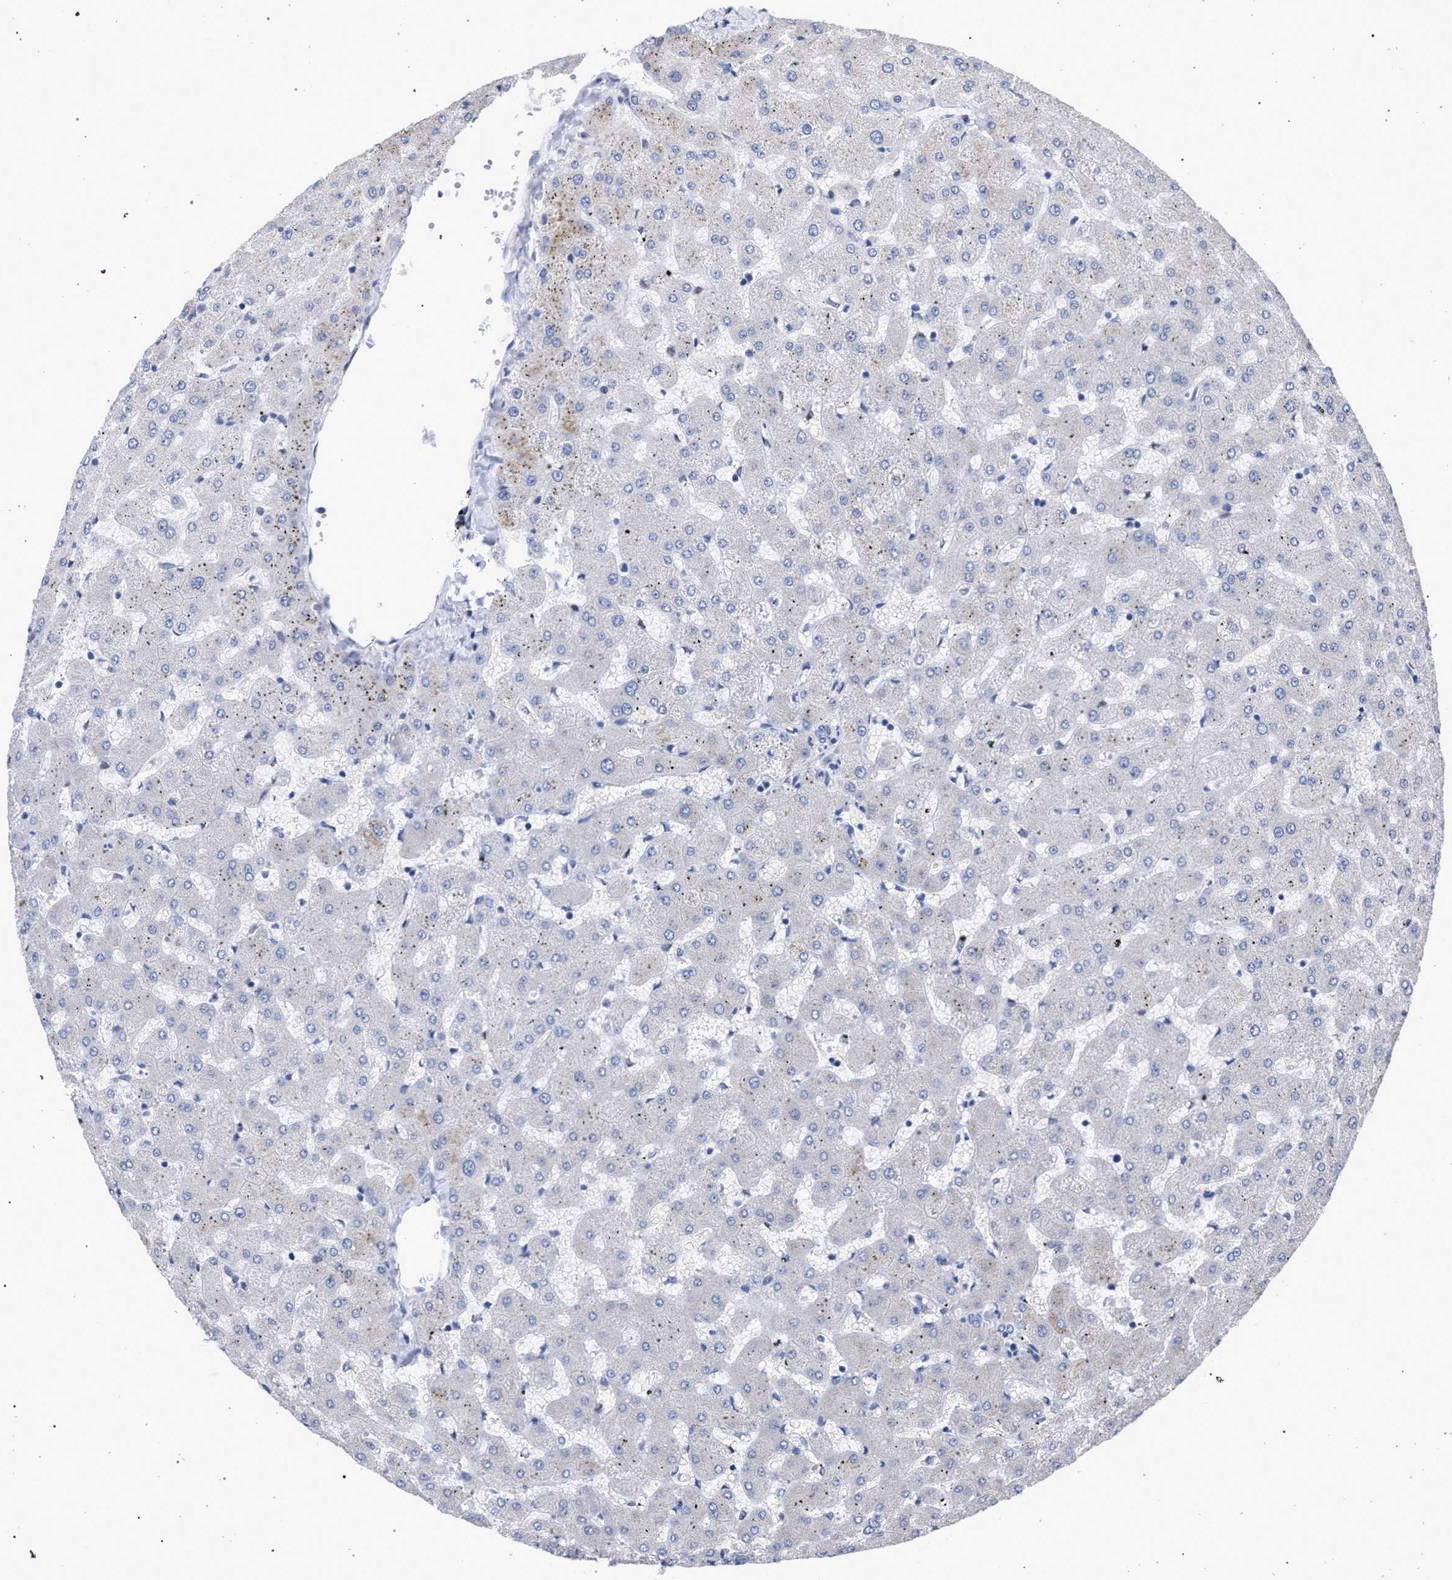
{"staining": {"intensity": "negative", "quantity": "none", "location": "none"}, "tissue": "liver", "cell_type": "Cholangiocytes", "image_type": "normal", "snomed": [{"axis": "morphology", "description": "Normal tissue, NOS"}, {"axis": "topography", "description": "Liver"}], "caption": "Micrograph shows no significant protein positivity in cholangiocytes of benign liver.", "gene": "GOLGA2", "patient": {"sex": "female", "age": 63}}